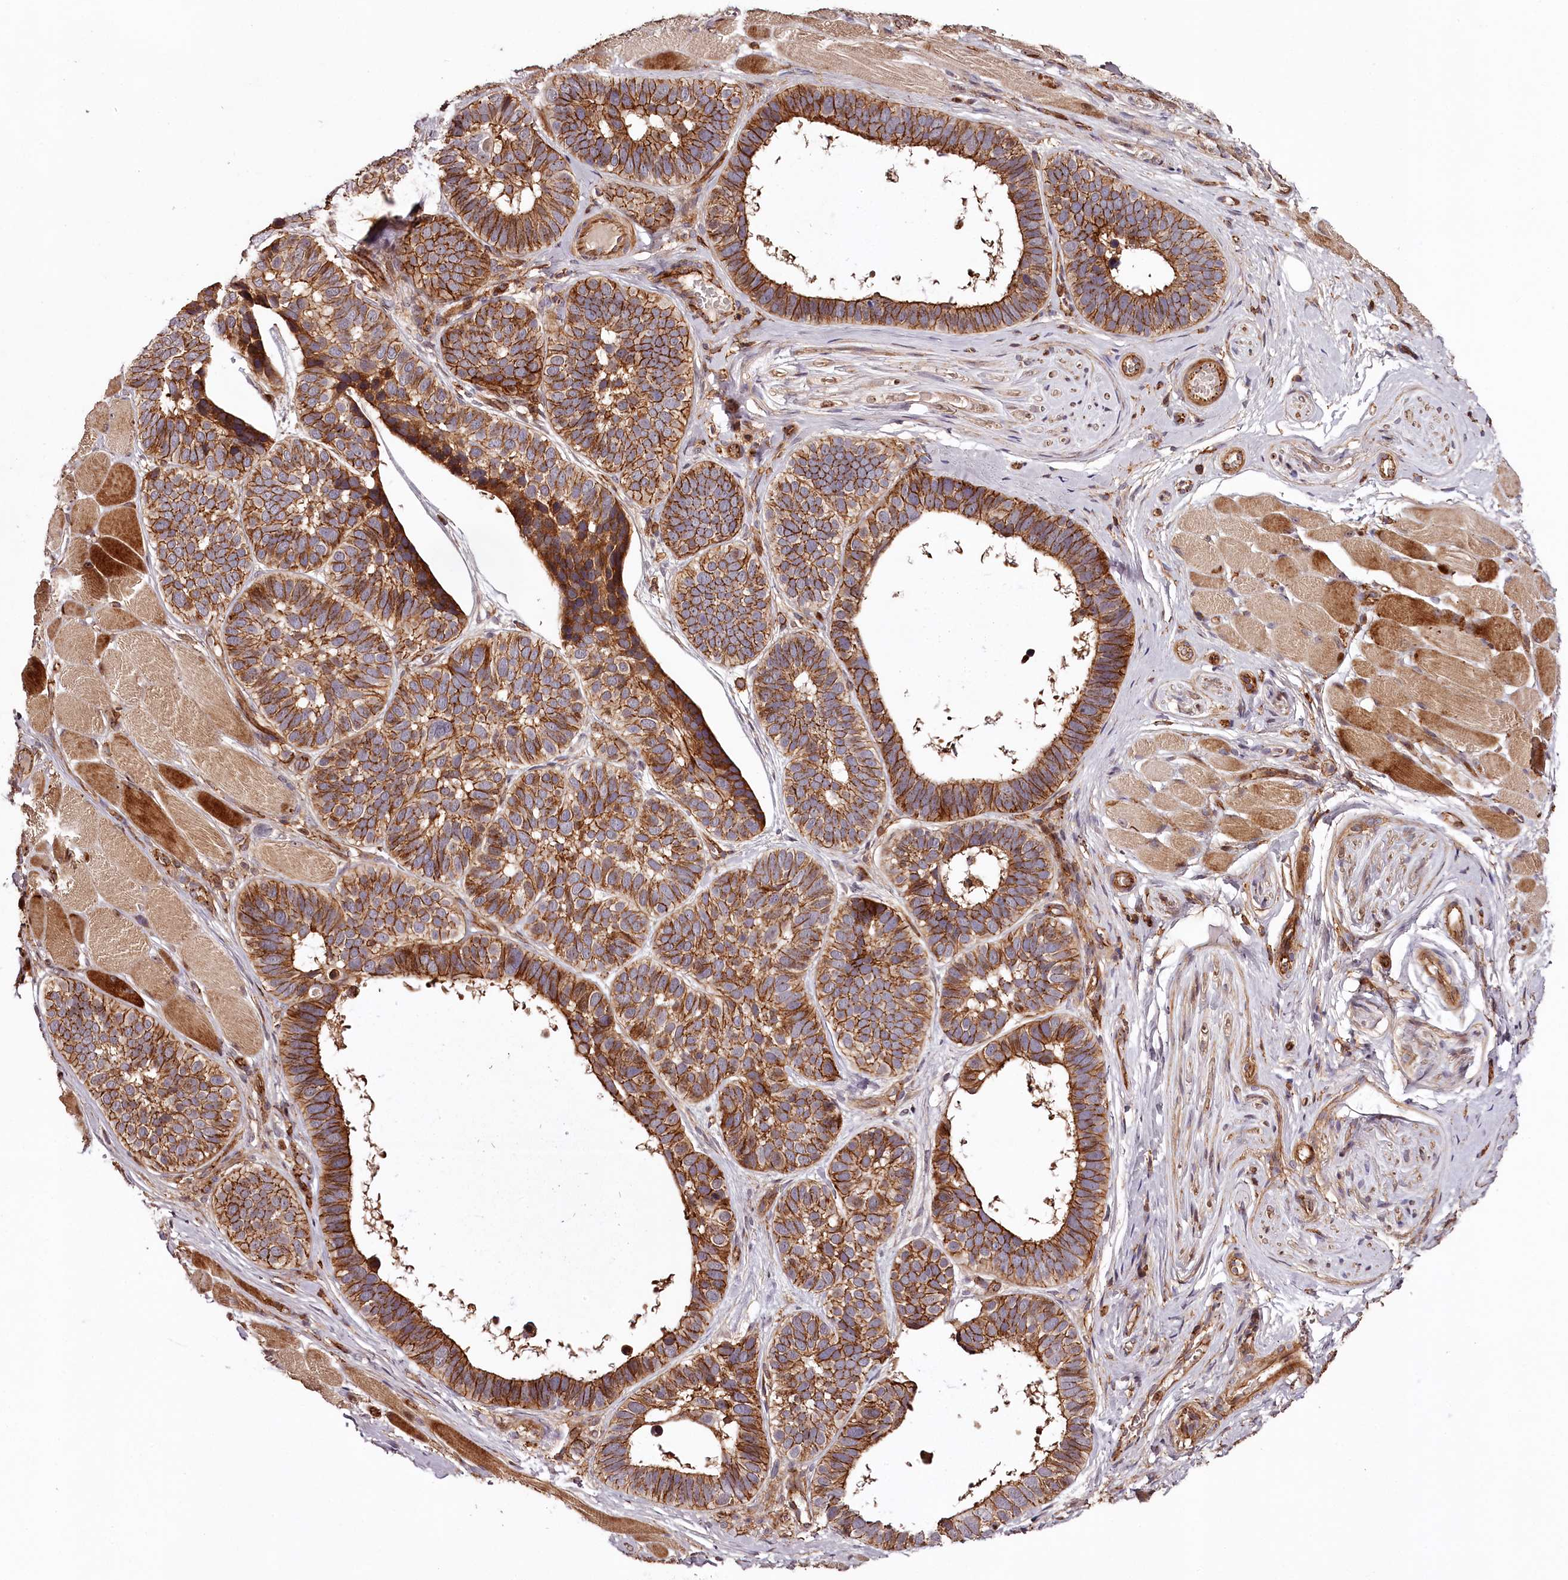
{"staining": {"intensity": "strong", "quantity": ">75%", "location": "cytoplasmic/membranous"}, "tissue": "skin cancer", "cell_type": "Tumor cells", "image_type": "cancer", "snomed": [{"axis": "morphology", "description": "Basal cell carcinoma"}, {"axis": "topography", "description": "Skin"}], "caption": "Protein expression analysis of skin basal cell carcinoma reveals strong cytoplasmic/membranous expression in approximately >75% of tumor cells.", "gene": "KIF14", "patient": {"sex": "male", "age": 62}}